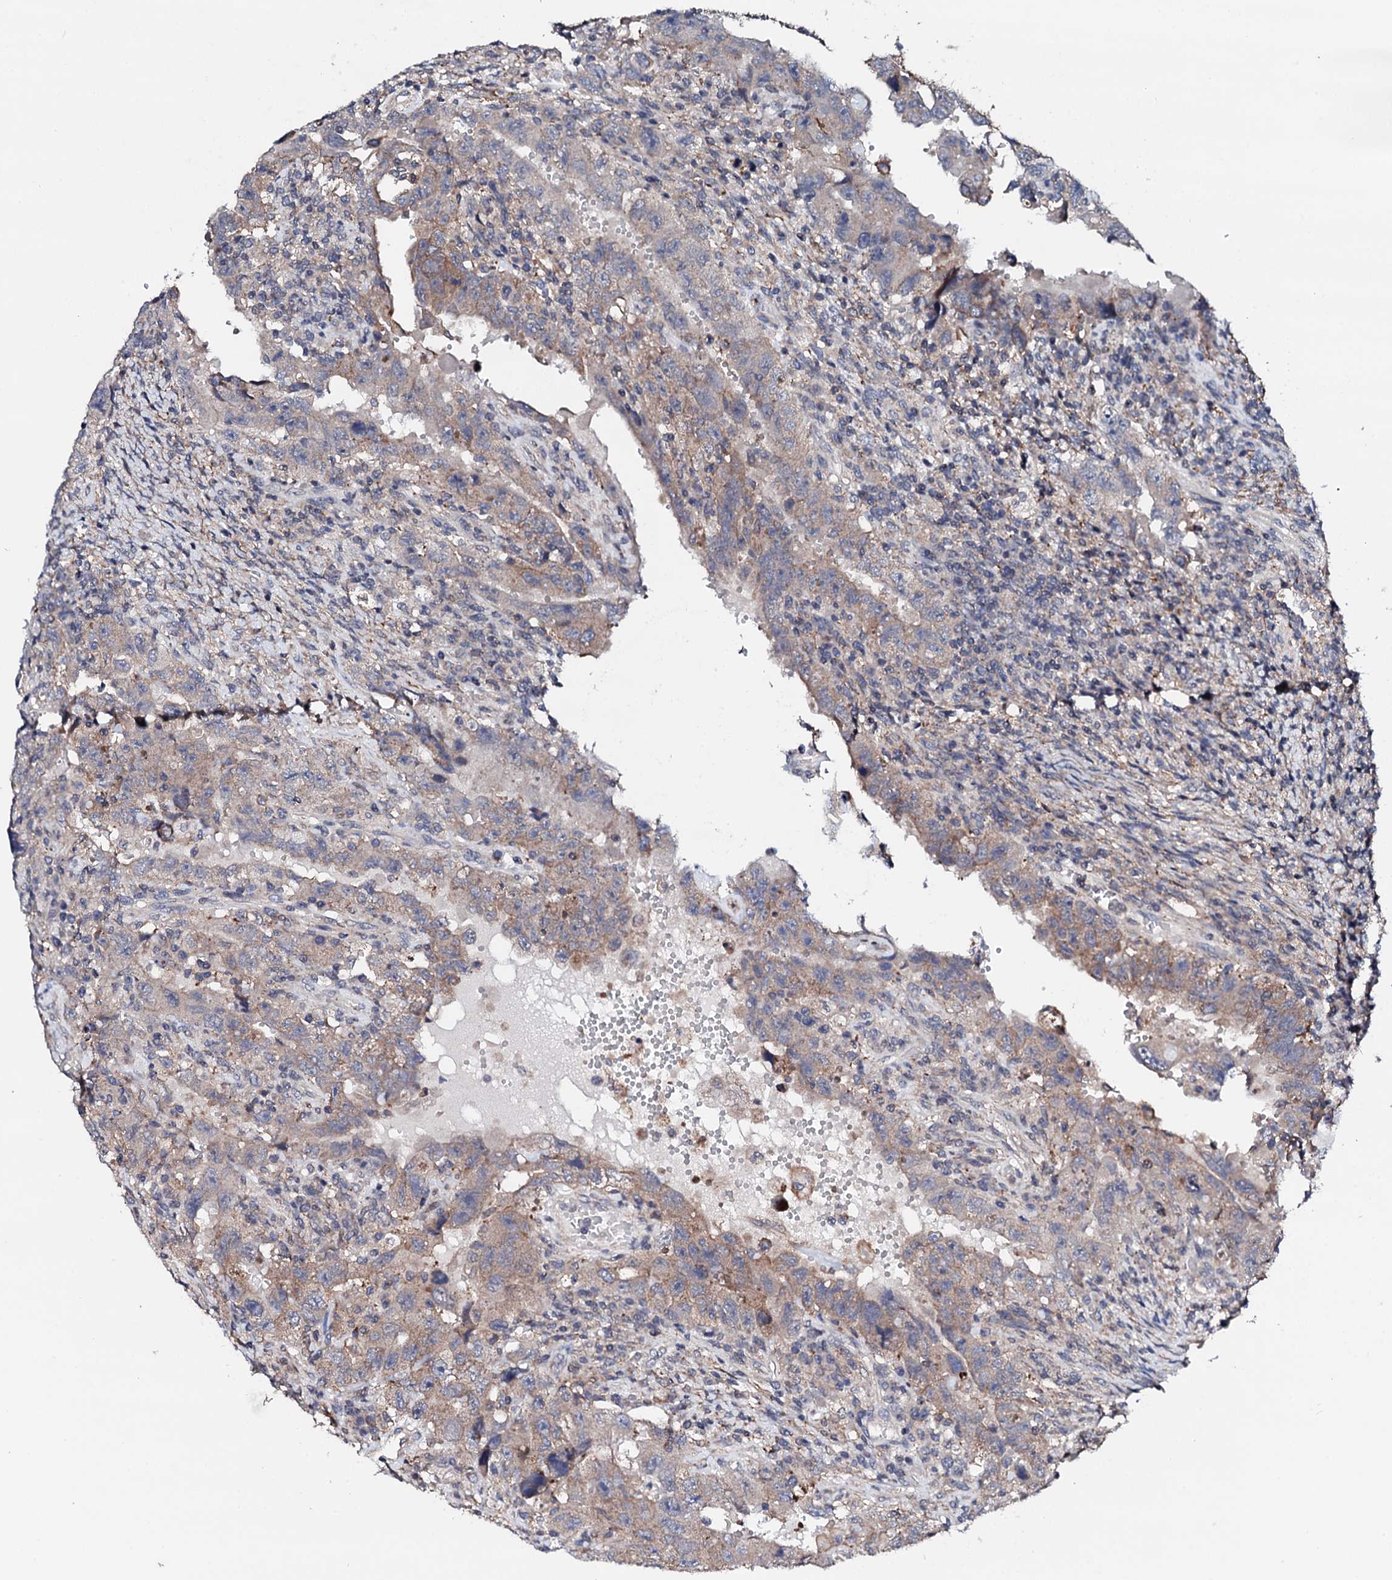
{"staining": {"intensity": "weak", "quantity": "<25%", "location": "cytoplasmic/membranous"}, "tissue": "testis cancer", "cell_type": "Tumor cells", "image_type": "cancer", "snomed": [{"axis": "morphology", "description": "Carcinoma, Embryonal, NOS"}, {"axis": "topography", "description": "Testis"}], "caption": "Immunohistochemical staining of human testis cancer (embryonal carcinoma) reveals no significant staining in tumor cells.", "gene": "EDC3", "patient": {"sex": "male", "age": 26}}